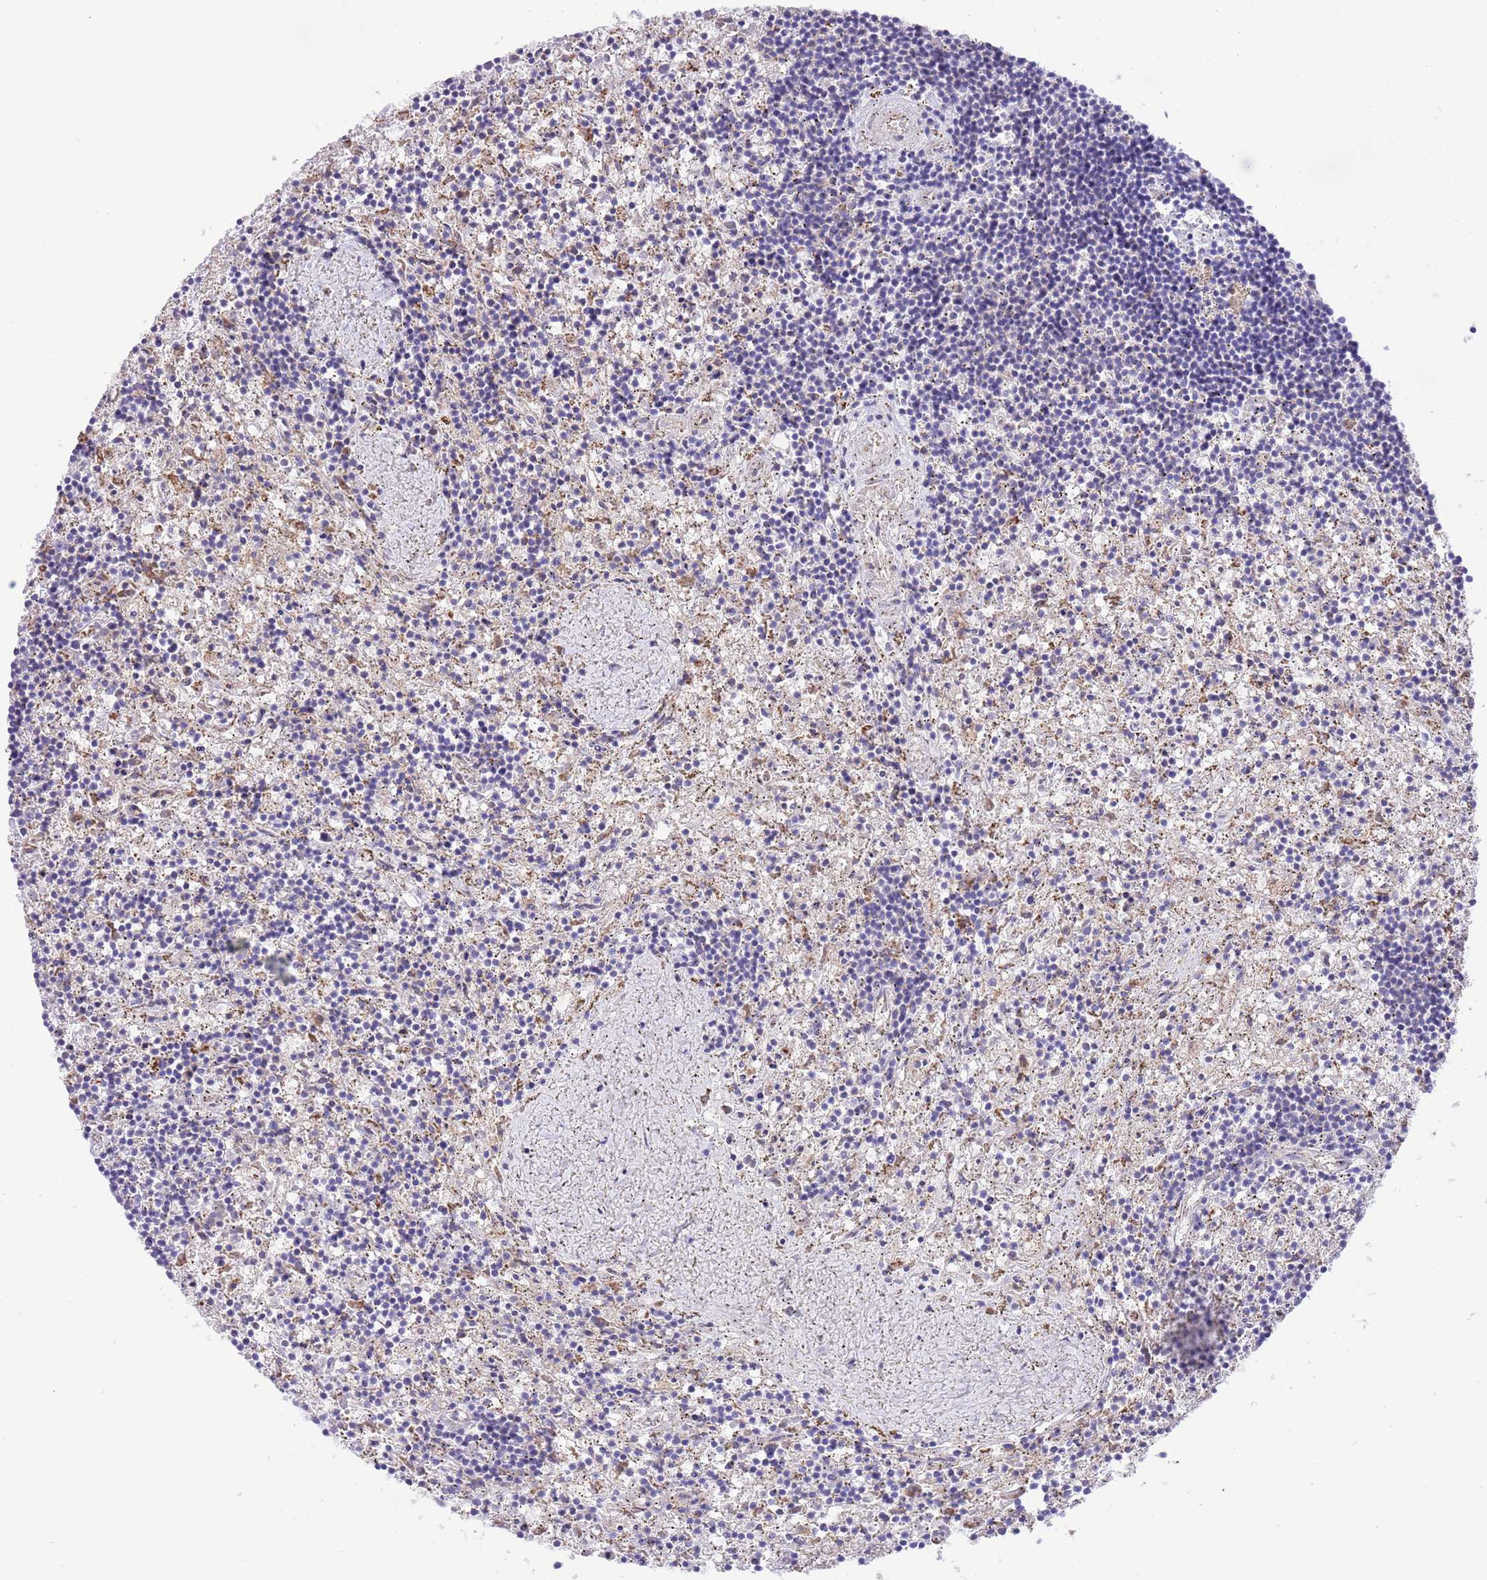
{"staining": {"intensity": "negative", "quantity": "none", "location": "none"}, "tissue": "lymphoma", "cell_type": "Tumor cells", "image_type": "cancer", "snomed": [{"axis": "morphology", "description": "Malignant lymphoma, non-Hodgkin's type, Low grade"}, {"axis": "topography", "description": "Spleen"}], "caption": "High power microscopy micrograph of an immunohistochemistry photomicrograph of malignant lymphoma, non-Hodgkin's type (low-grade), revealing no significant positivity in tumor cells.", "gene": "SS18L2", "patient": {"sex": "male", "age": 76}}